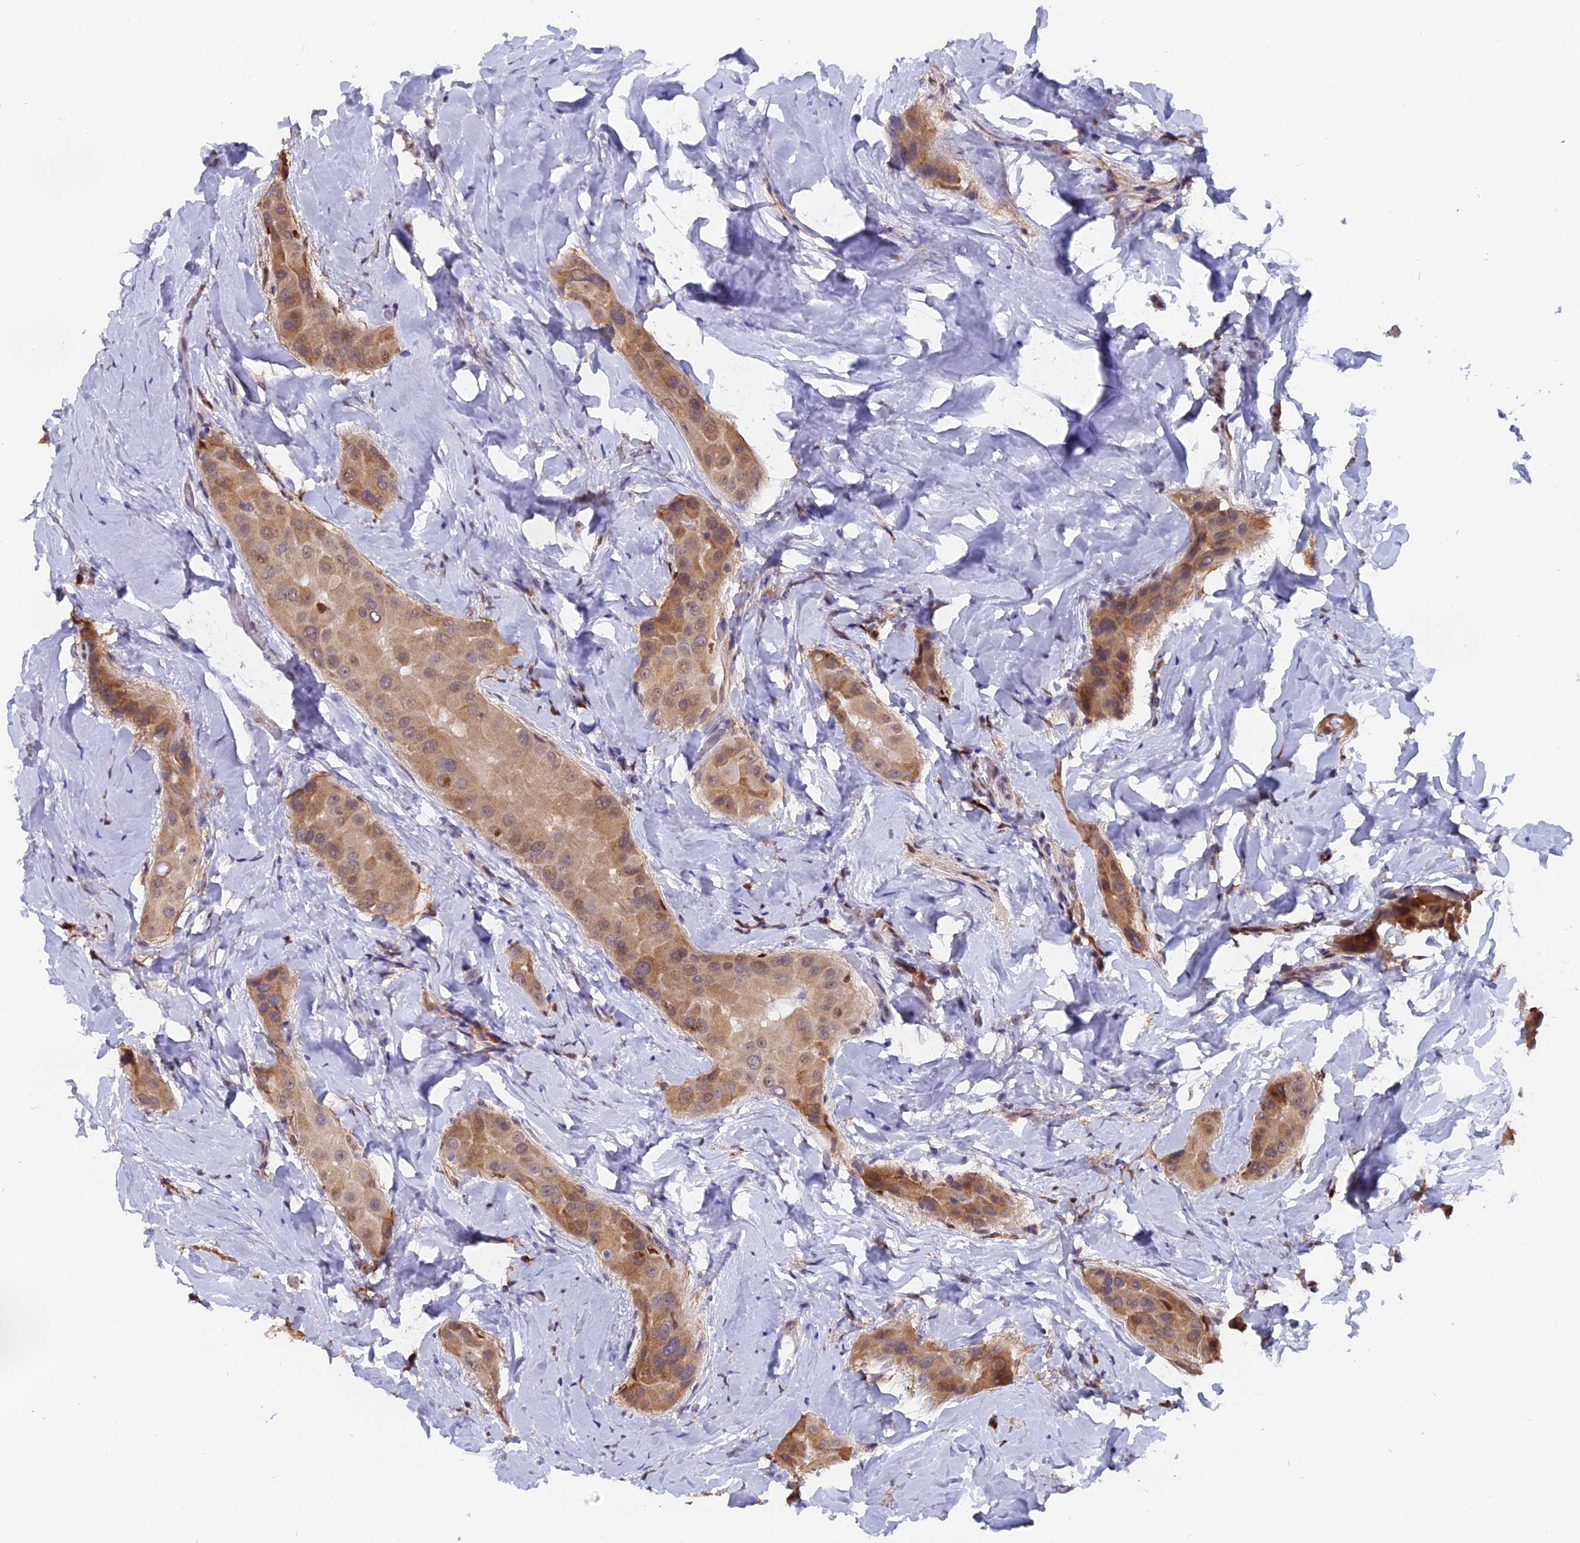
{"staining": {"intensity": "moderate", "quantity": ">75%", "location": "cytoplasmic/membranous,nuclear"}, "tissue": "thyroid cancer", "cell_type": "Tumor cells", "image_type": "cancer", "snomed": [{"axis": "morphology", "description": "Papillary adenocarcinoma, NOS"}, {"axis": "topography", "description": "Thyroid gland"}], "caption": "Immunohistochemistry (IHC) image of human thyroid papillary adenocarcinoma stained for a protein (brown), which displays medium levels of moderate cytoplasmic/membranous and nuclear expression in about >75% of tumor cells.", "gene": "FAM118B", "patient": {"sex": "male", "age": 33}}